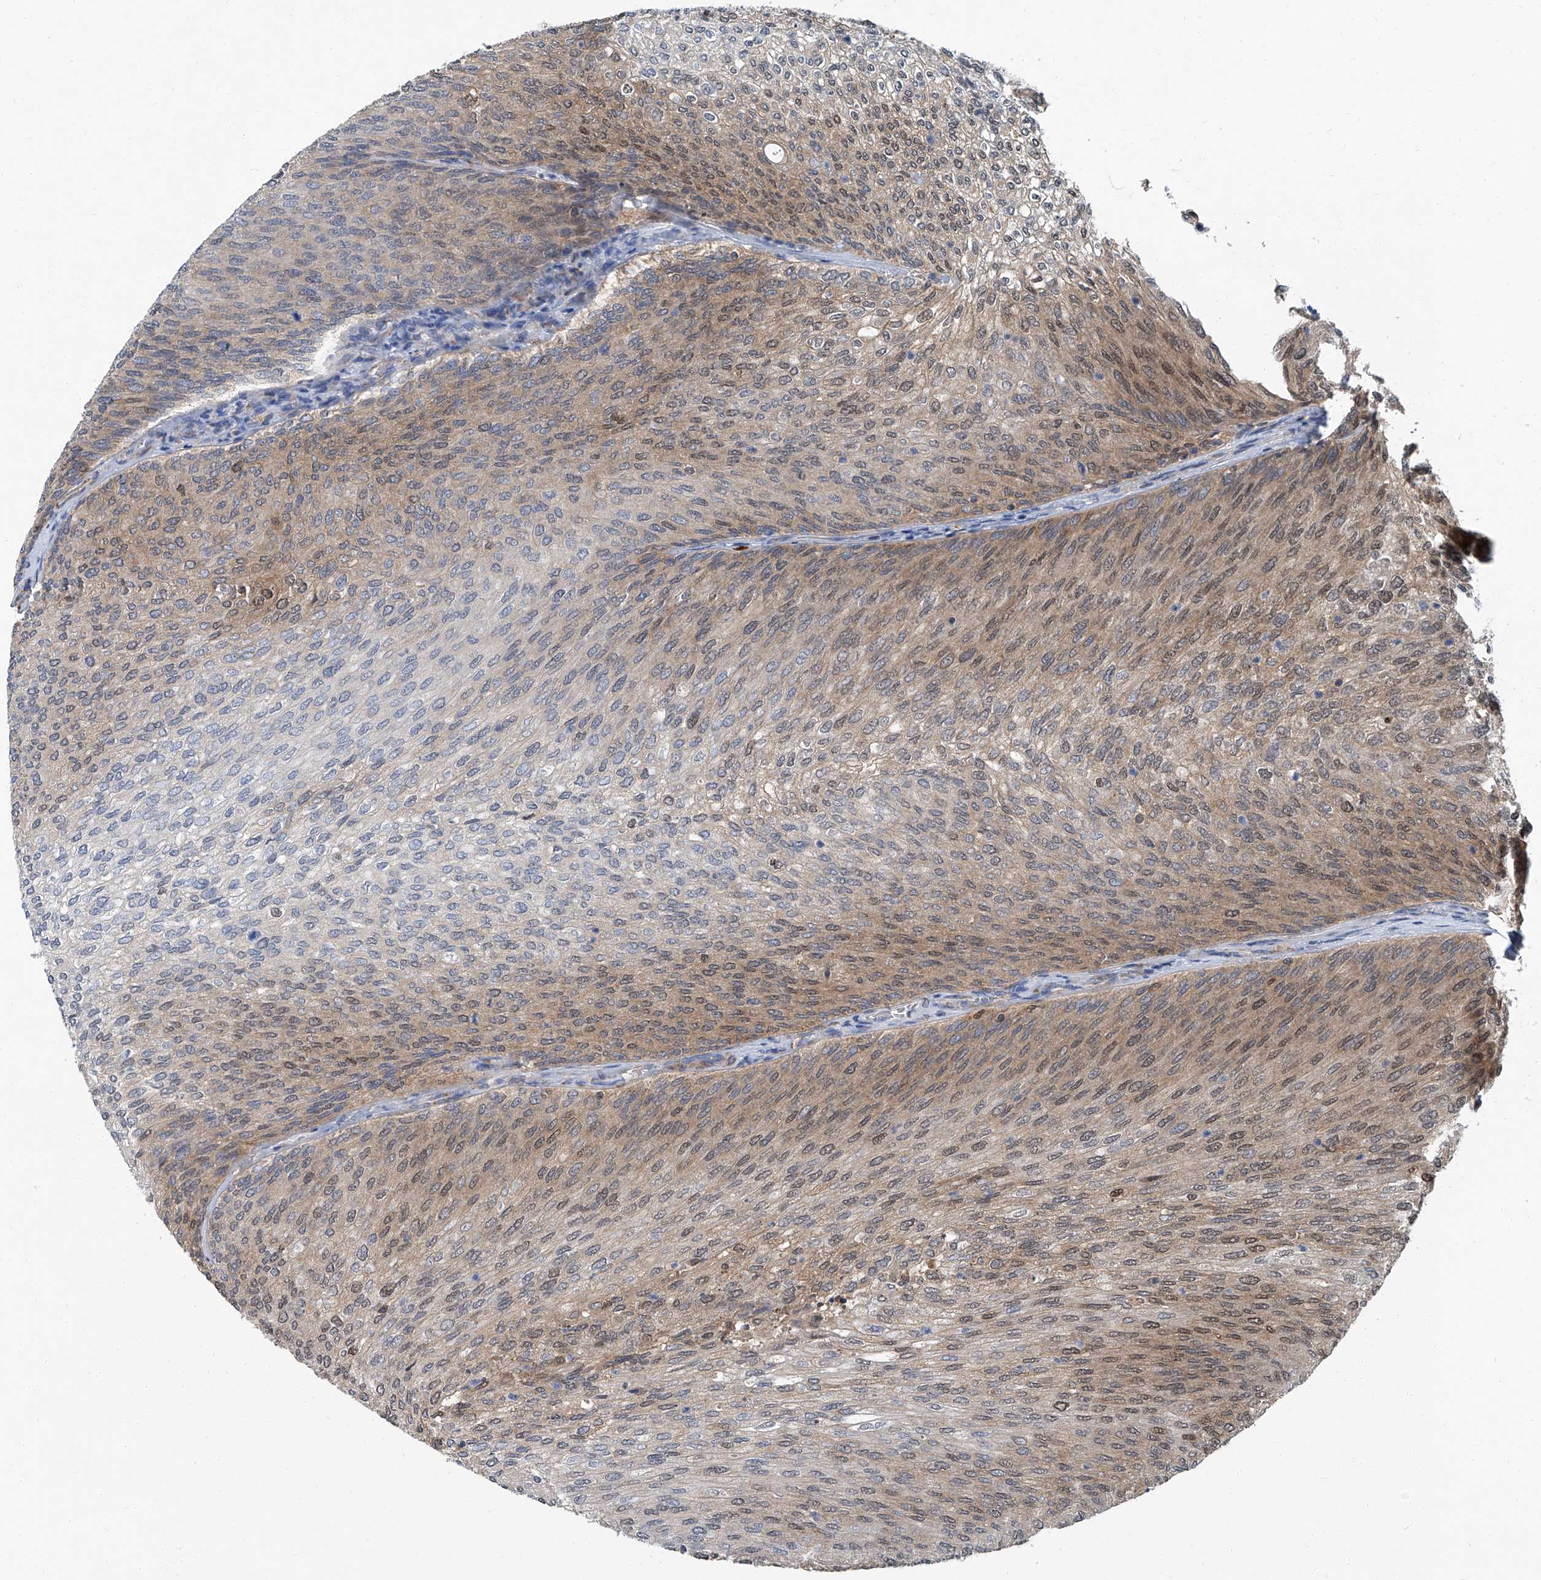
{"staining": {"intensity": "moderate", "quantity": "25%-75%", "location": "cytoplasmic/membranous,nuclear"}, "tissue": "urothelial cancer", "cell_type": "Tumor cells", "image_type": "cancer", "snomed": [{"axis": "morphology", "description": "Urothelial carcinoma, Low grade"}, {"axis": "topography", "description": "Urinary bladder"}], "caption": "Protein expression analysis of human urothelial cancer reveals moderate cytoplasmic/membranous and nuclear positivity in approximately 25%-75% of tumor cells.", "gene": "PSMB10", "patient": {"sex": "female", "age": 79}}